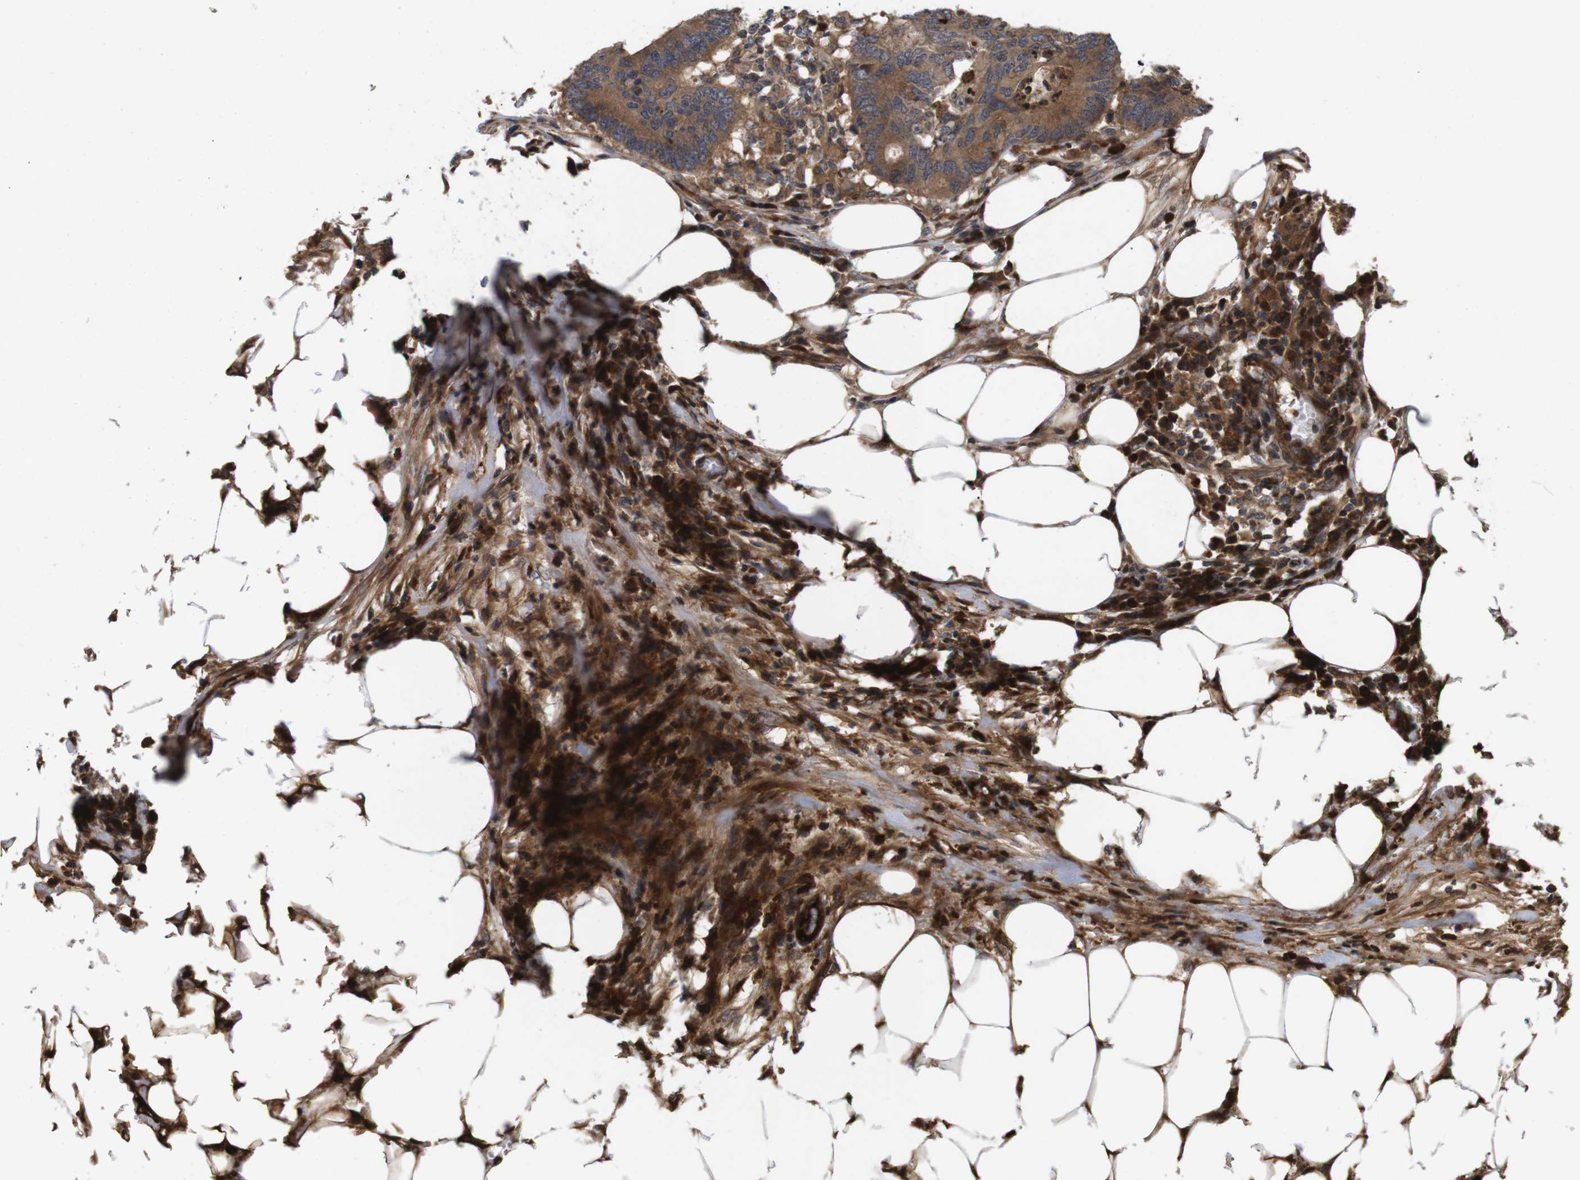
{"staining": {"intensity": "moderate", "quantity": ">75%", "location": "cytoplasmic/membranous"}, "tissue": "colorectal cancer", "cell_type": "Tumor cells", "image_type": "cancer", "snomed": [{"axis": "morphology", "description": "Adenocarcinoma, NOS"}, {"axis": "topography", "description": "Colon"}], "caption": "Brown immunohistochemical staining in colorectal adenocarcinoma exhibits moderate cytoplasmic/membranous expression in about >75% of tumor cells. (Brightfield microscopy of DAB IHC at high magnification).", "gene": "SPRY3", "patient": {"sex": "male", "age": 71}}